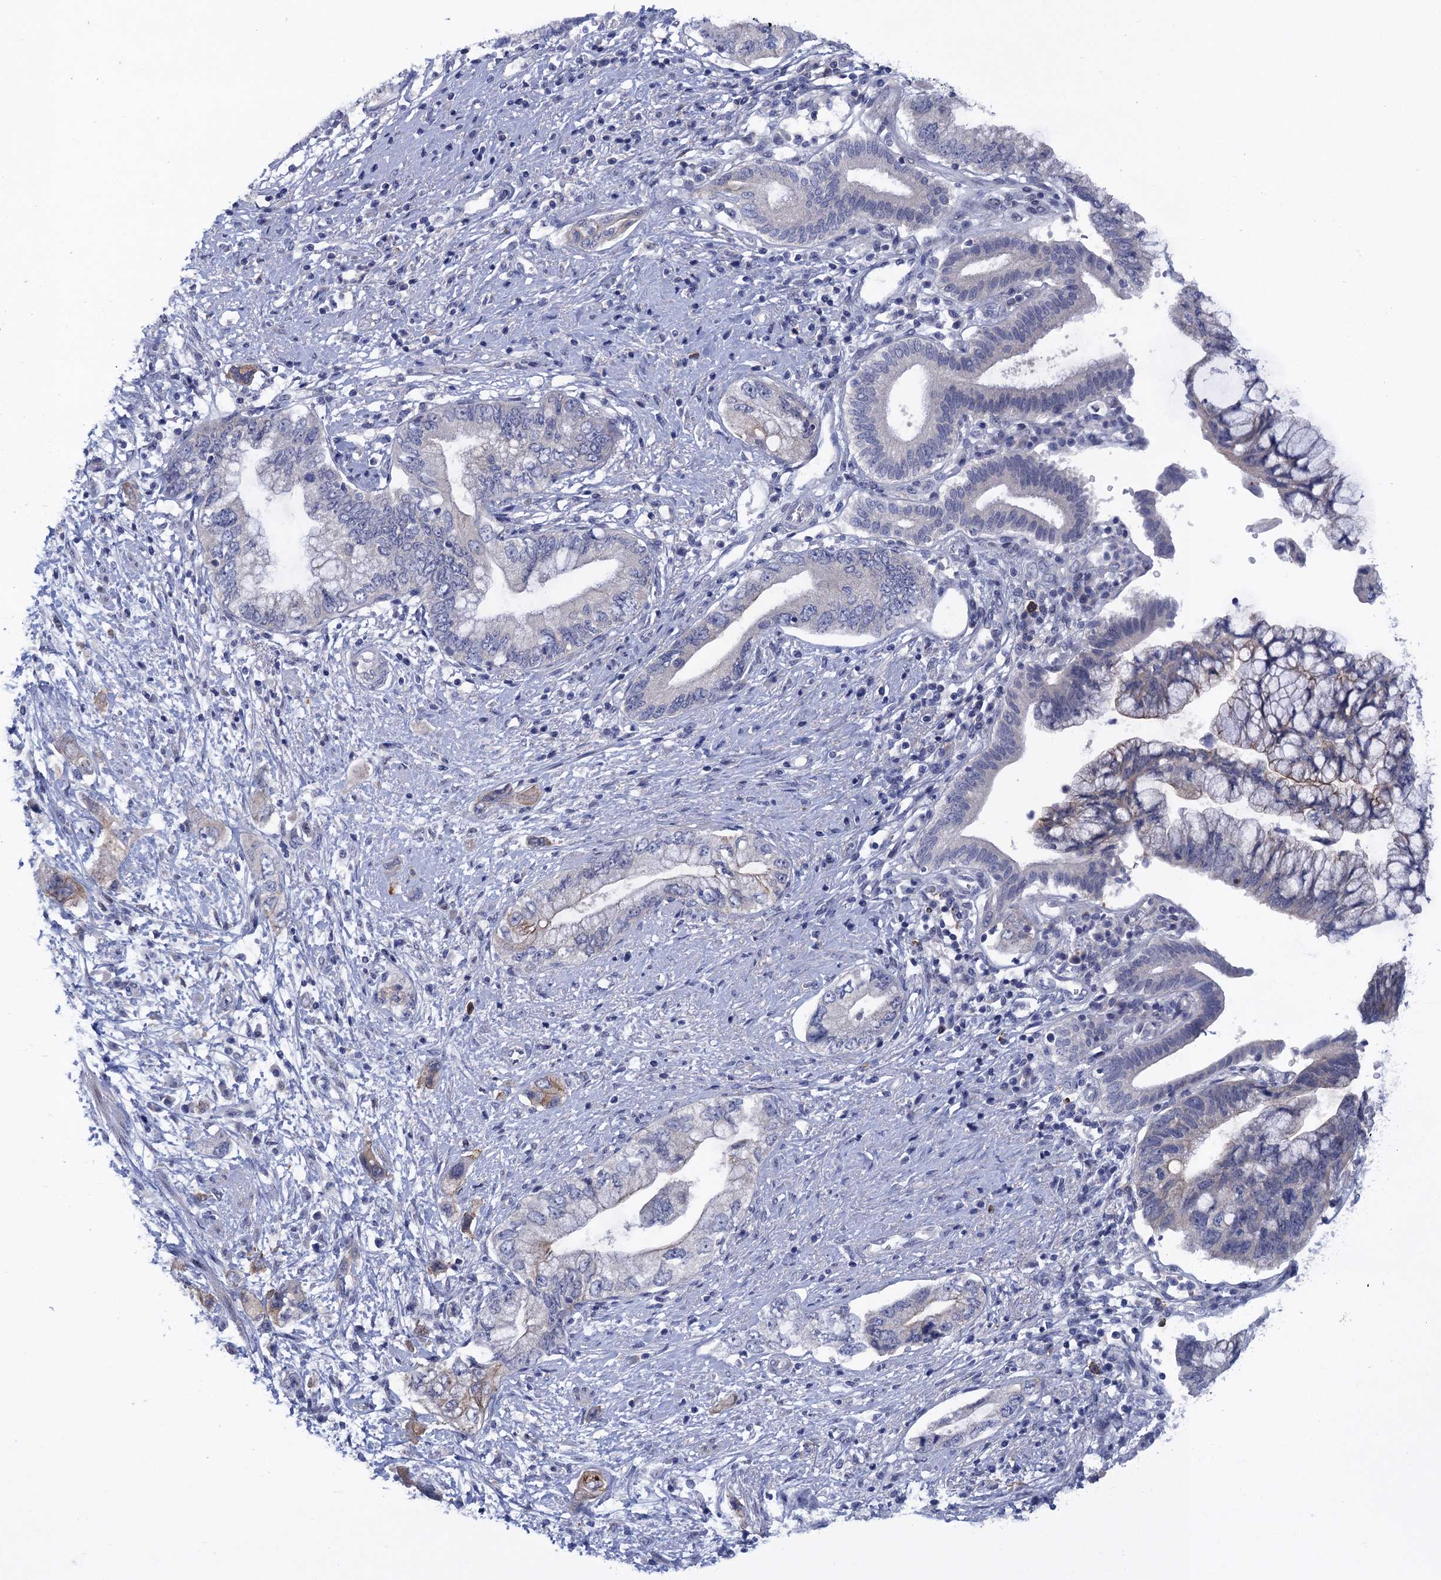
{"staining": {"intensity": "negative", "quantity": "none", "location": "none"}, "tissue": "pancreatic cancer", "cell_type": "Tumor cells", "image_type": "cancer", "snomed": [{"axis": "morphology", "description": "Adenocarcinoma, NOS"}, {"axis": "topography", "description": "Pancreas"}], "caption": "Tumor cells are negative for brown protein staining in pancreatic cancer. Brightfield microscopy of immunohistochemistry stained with DAB (3,3'-diaminobenzidine) (brown) and hematoxylin (blue), captured at high magnification.", "gene": "SCEL", "patient": {"sex": "female", "age": 73}}